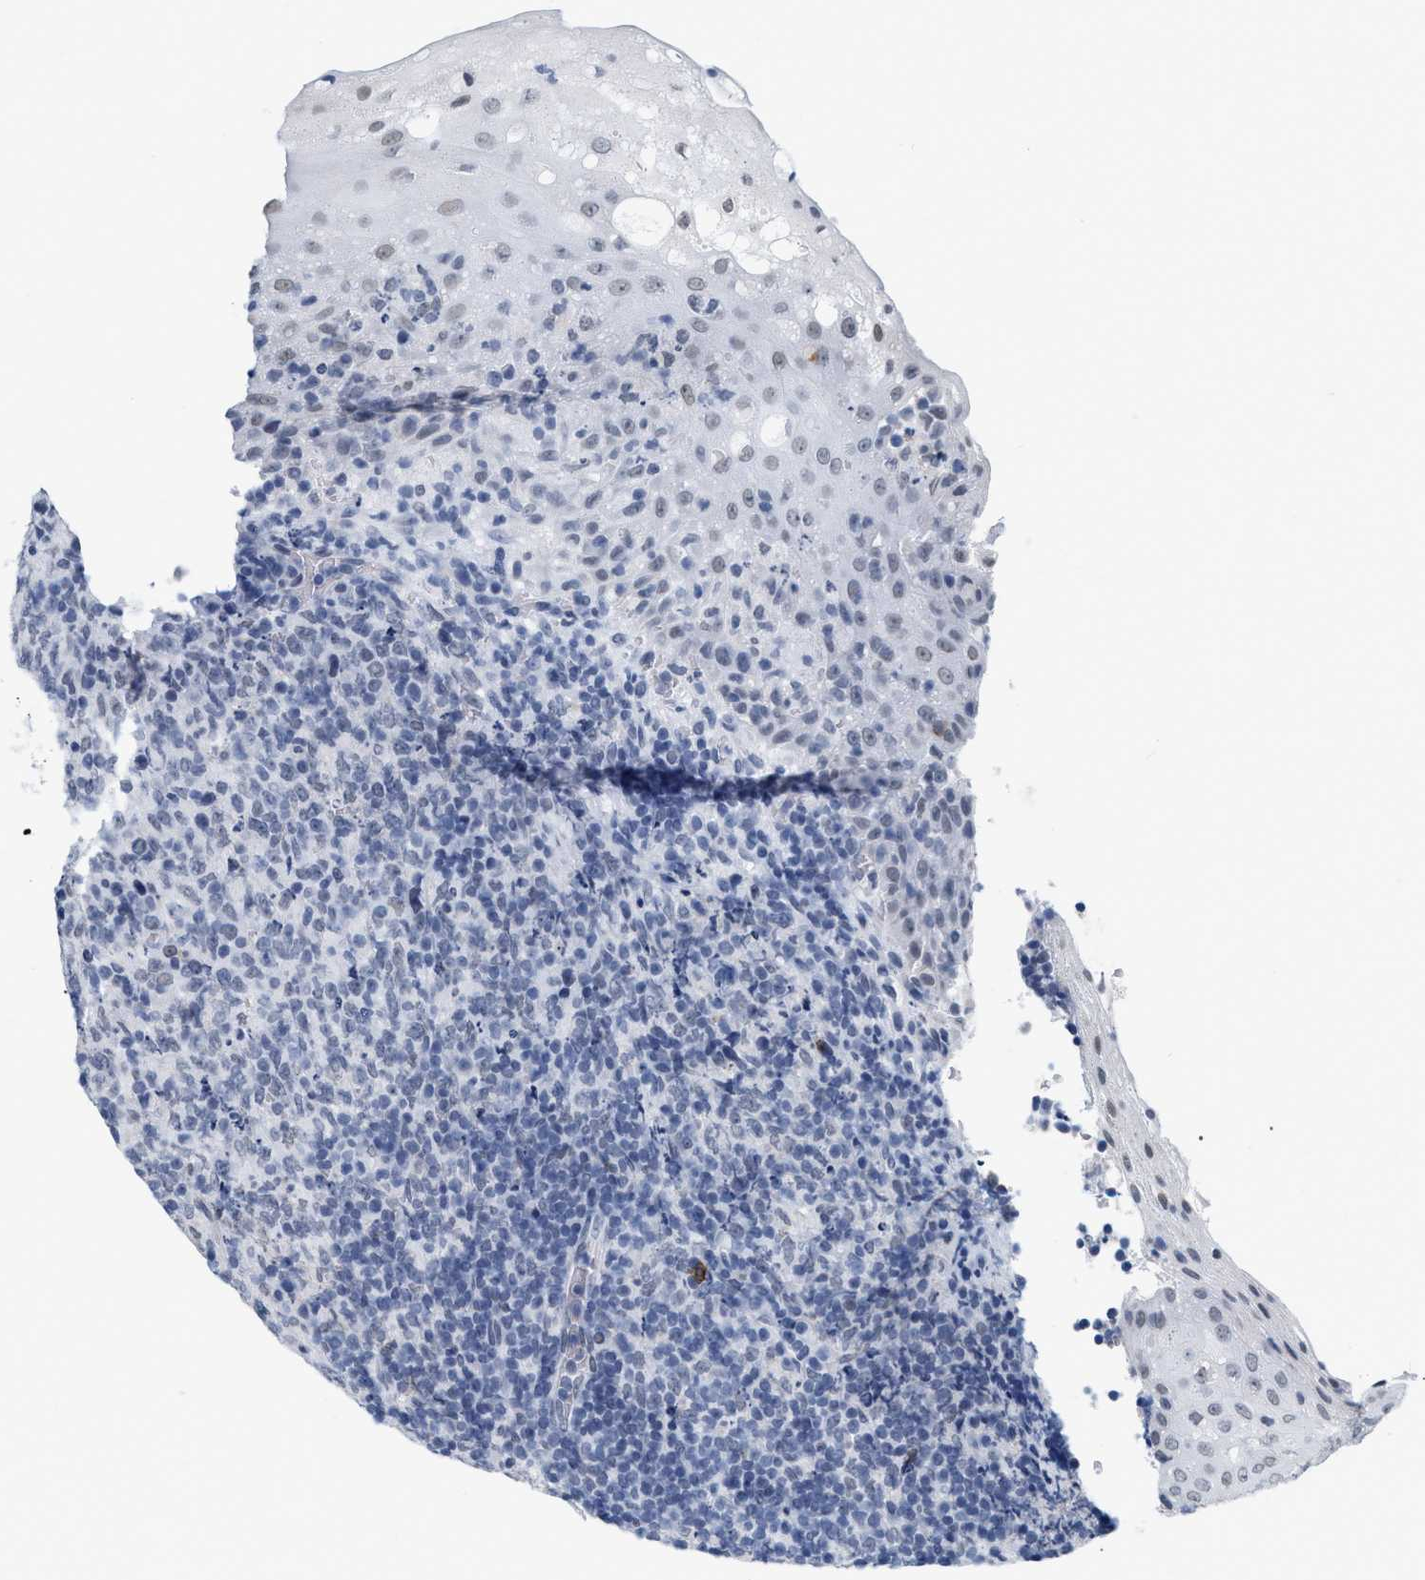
{"staining": {"intensity": "negative", "quantity": "none", "location": "none"}, "tissue": "lymphoma", "cell_type": "Tumor cells", "image_type": "cancer", "snomed": [{"axis": "morphology", "description": "Malignant lymphoma, non-Hodgkin's type, High grade"}, {"axis": "topography", "description": "Tonsil"}], "caption": "Tumor cells are negative for protein expression in human lymphoma.", "gene": "XIRP1", "patient": {"sex": "female", "age": 36}}